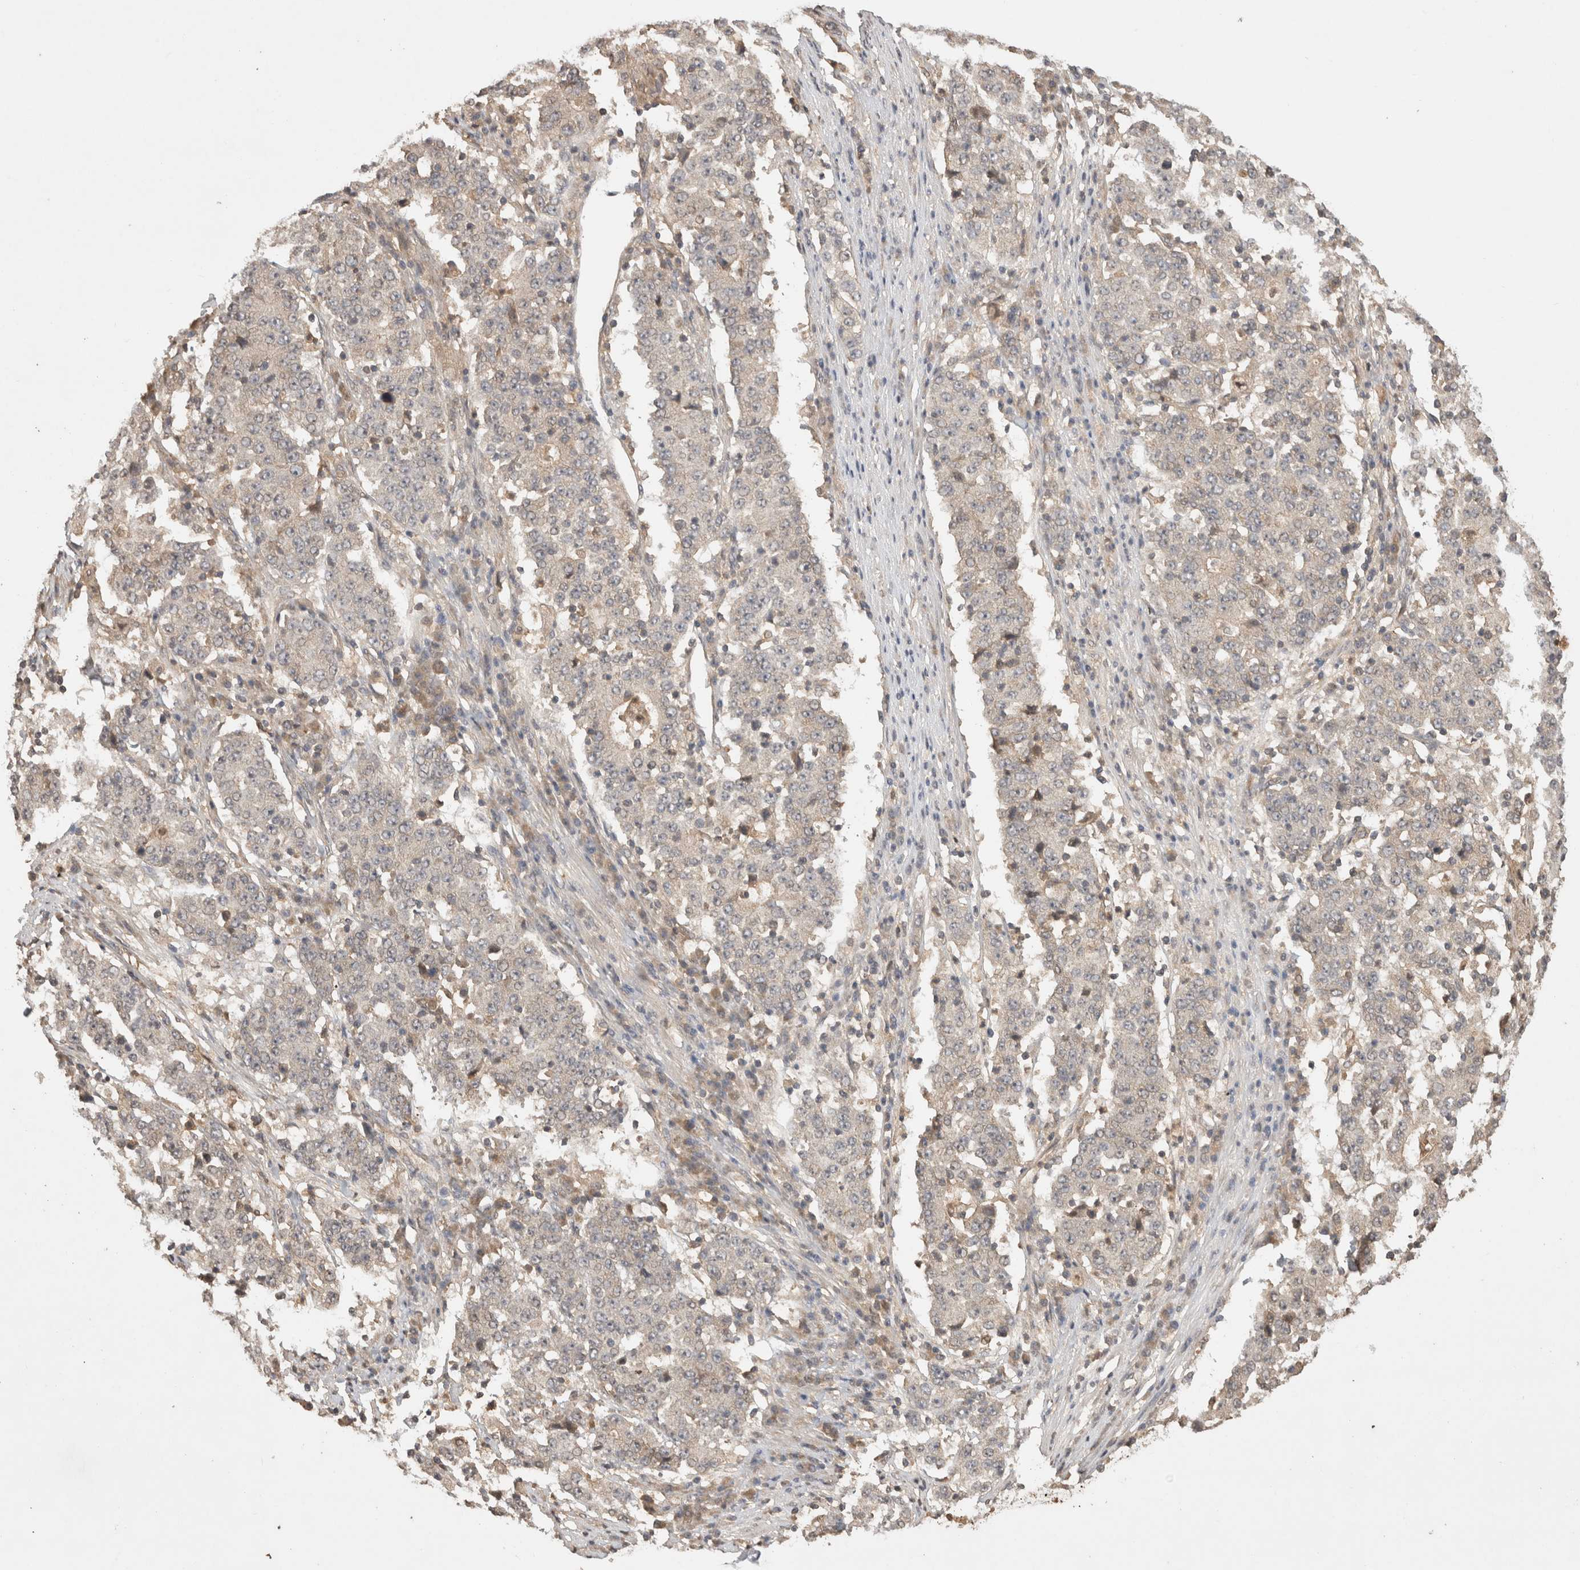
{"staining": {"intensity": "negative", "quantity": "none", "location": "none"}, "tissue": "stomach cancer", "cell_type": "Tumor cells", "image_type": "cancer", "snomed": [{"axis": "morphology", "description": "Adenocarcinoma, NOS"}, {"axis": "topography", "description": "Stomach"}], "caption": "Immunohistochemistry (IHC) of human adenocarcinoma (stomach) demonstrates no positivity in tumor cells.", "gene": "PRMT3", "patient": {"sex": "male", "age": 59}}